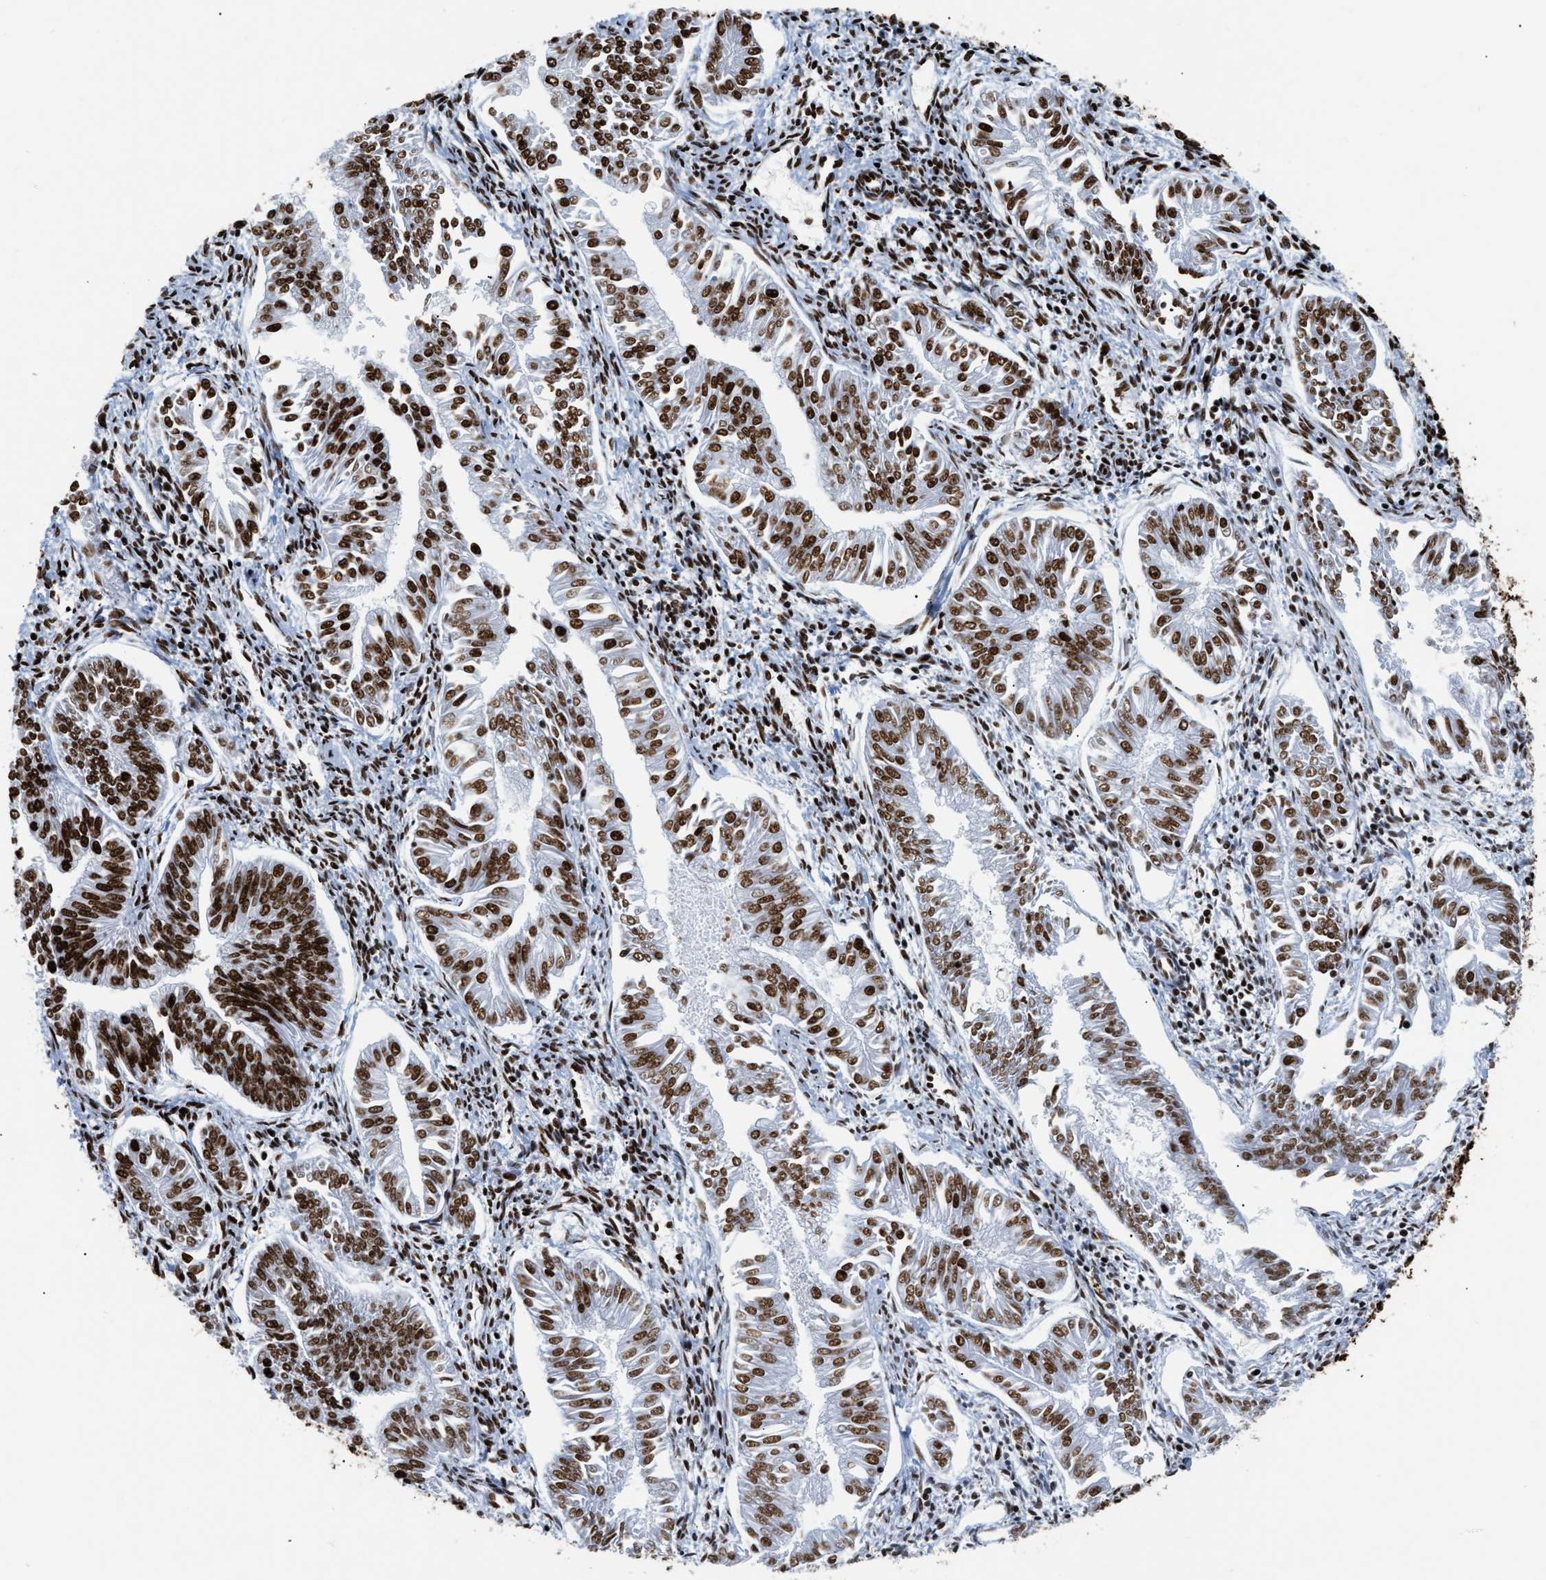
{"staining": {"intensity": "strong", "quantity": ">75%", "location": "nuclear"}, "tissue": "endometrial cancer", "cell_type": "Tumor cells", "image_type": "cancer", "snomed": [{"axis": "morphology", "description": "Adenocarcinoma, NOS"}, {"axis": "topography", "description": "Endometrium"}], "caption": "Protein analysis of adenocarcinoma (endometrial) tissue demonstrates strong nuclear positivity in about >75% of tumor cells.", "gene": "HNRNPM", "patient": {"sex": "female", "age": 53}}